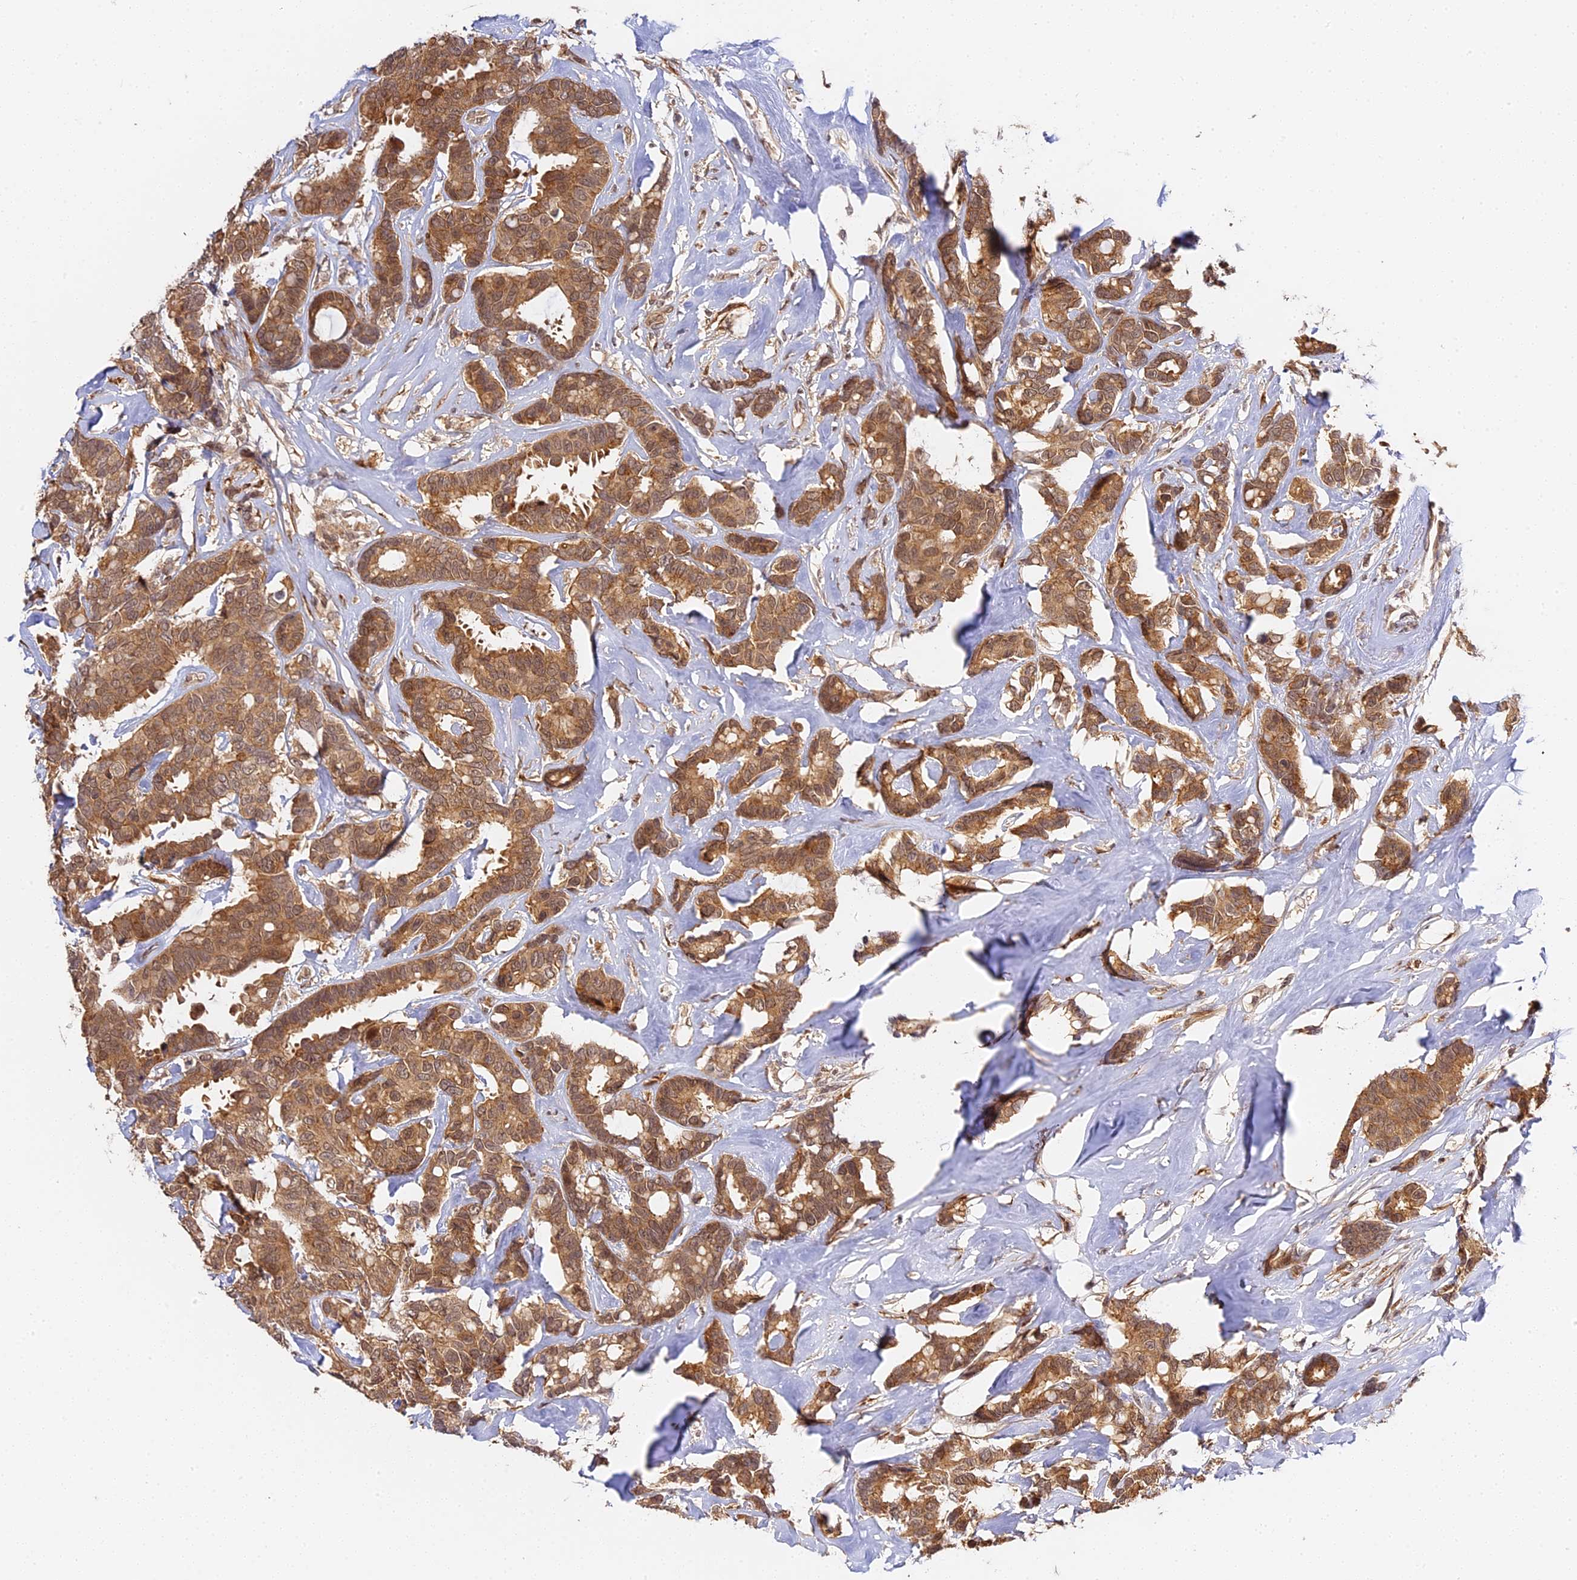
{"staining": {"intensity": "moderate", "quantity": ">75%", "location": "cytoplasmic/membranous"}, "tissue": "breast cancer", "cell_type": "Tumor cells", "image_type": "cancer", "snomed": [{"axis": "morphology", "description": "Duct carcinoma"}, {"axis": "topography", "description": "Breast"}], "caption": "A photomicrograph showing moderate cytoplasmic/membranous staining in approximately >75% of tumor cells in breast infiltrating ductal carcinoma, as visualized by brown immunohistochemical staining.", "gene": "IMPACT", "patient": {"sex": "female", "age": 87}}